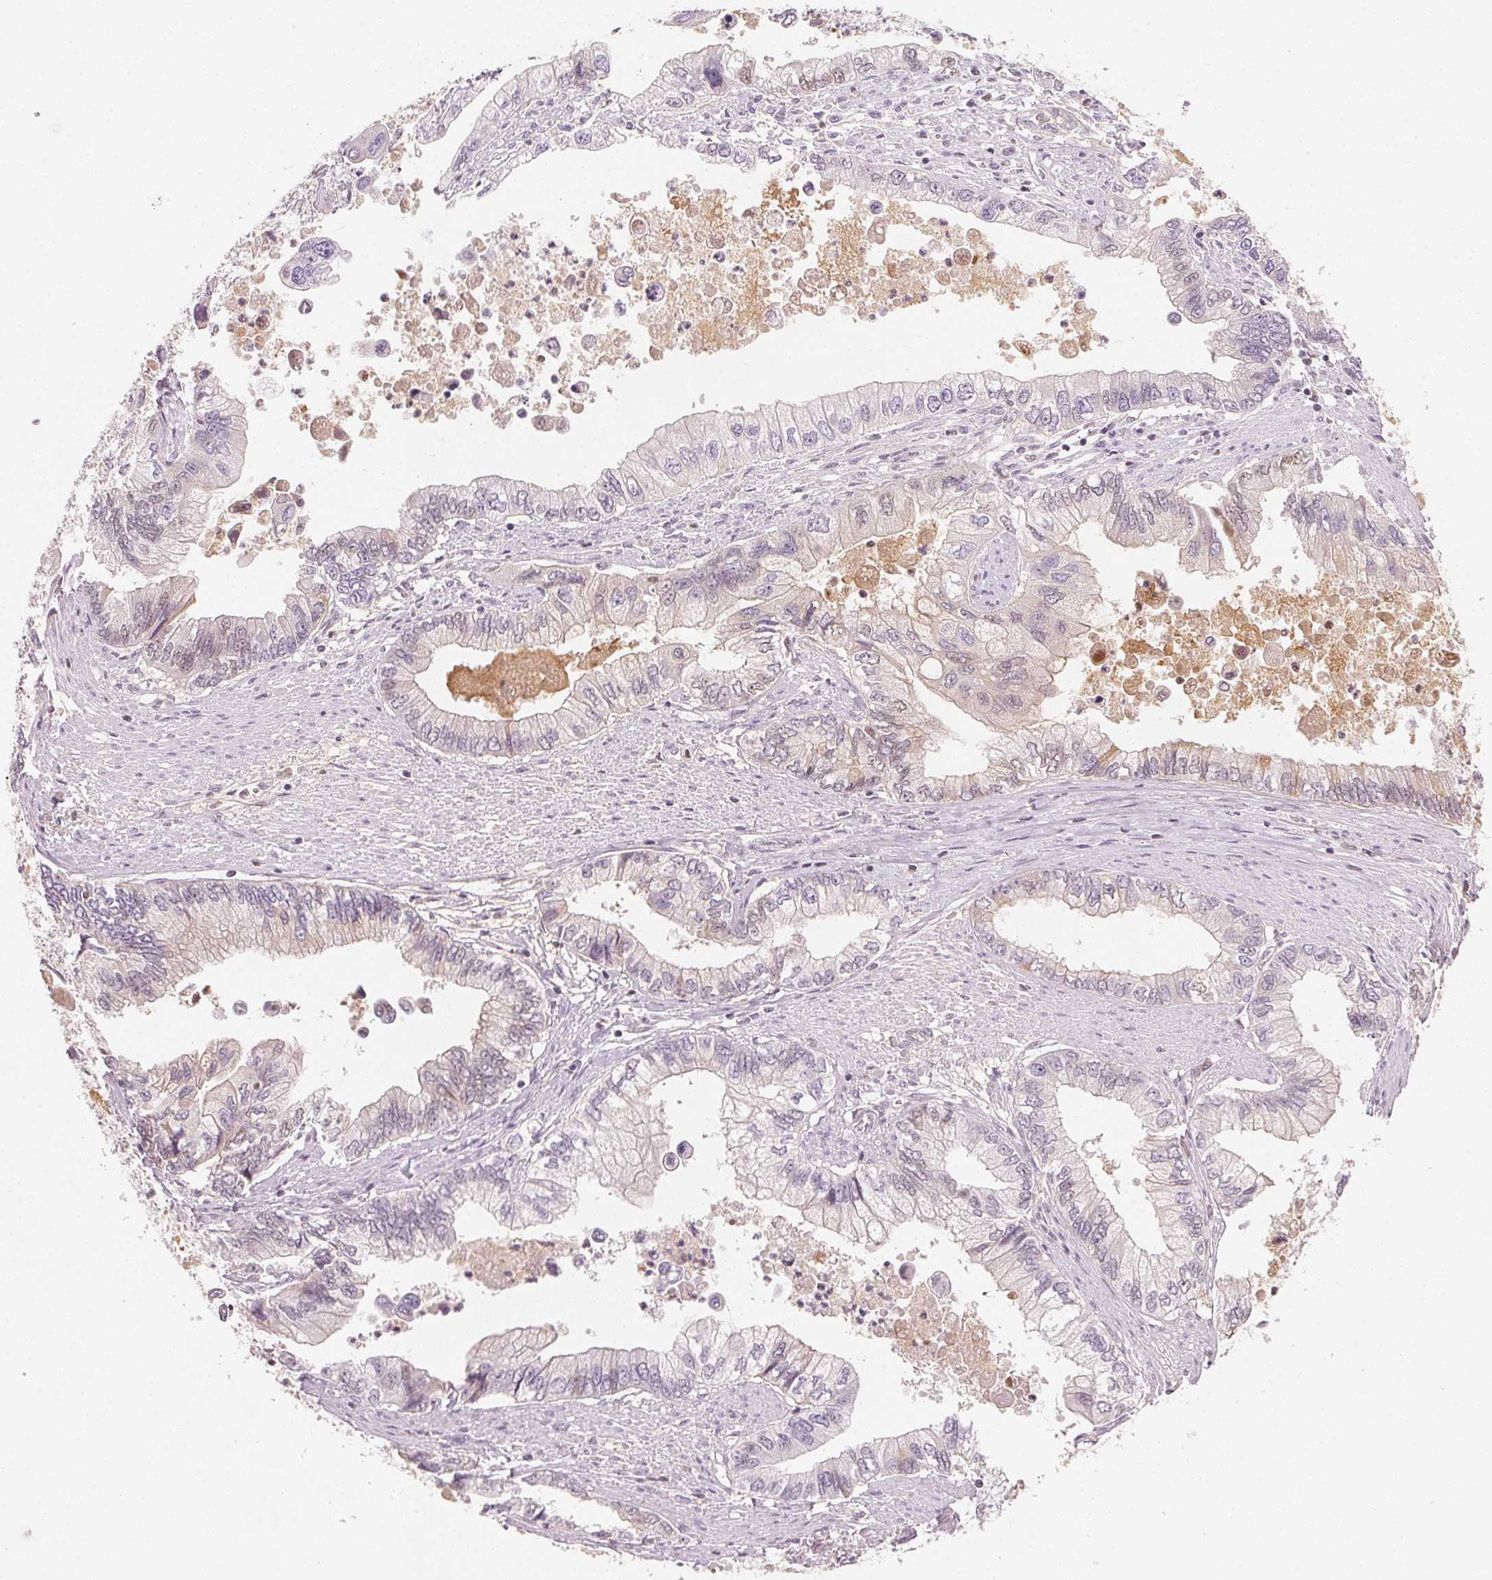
{"staining": {"intensity": "negative", "quantity": "none", "location": "none"}, "tissue": "stomach cancer", "cell_type": "Tumor cells", "image_type": "cancer", "snomed": [{"axis": "morphology", "description": "Adenocarcinoma, NOS"}, {"axis": "topography", "description": "Pancreas"}, {"axis": "topography", "description": "Stomach, upper"}], "caption": "Immunohistochemistry of human stomach adenocarcinoma displays no positivity in tumor cells. (Stains: DAB (3,3'-diaminobenzidine) immunohistochemistry with hematoxylin counter stain, Microscopy: brightfield microscopy at high magnification).", "gene": "AFM", "patient": {"sex": "male", "age": 77}}